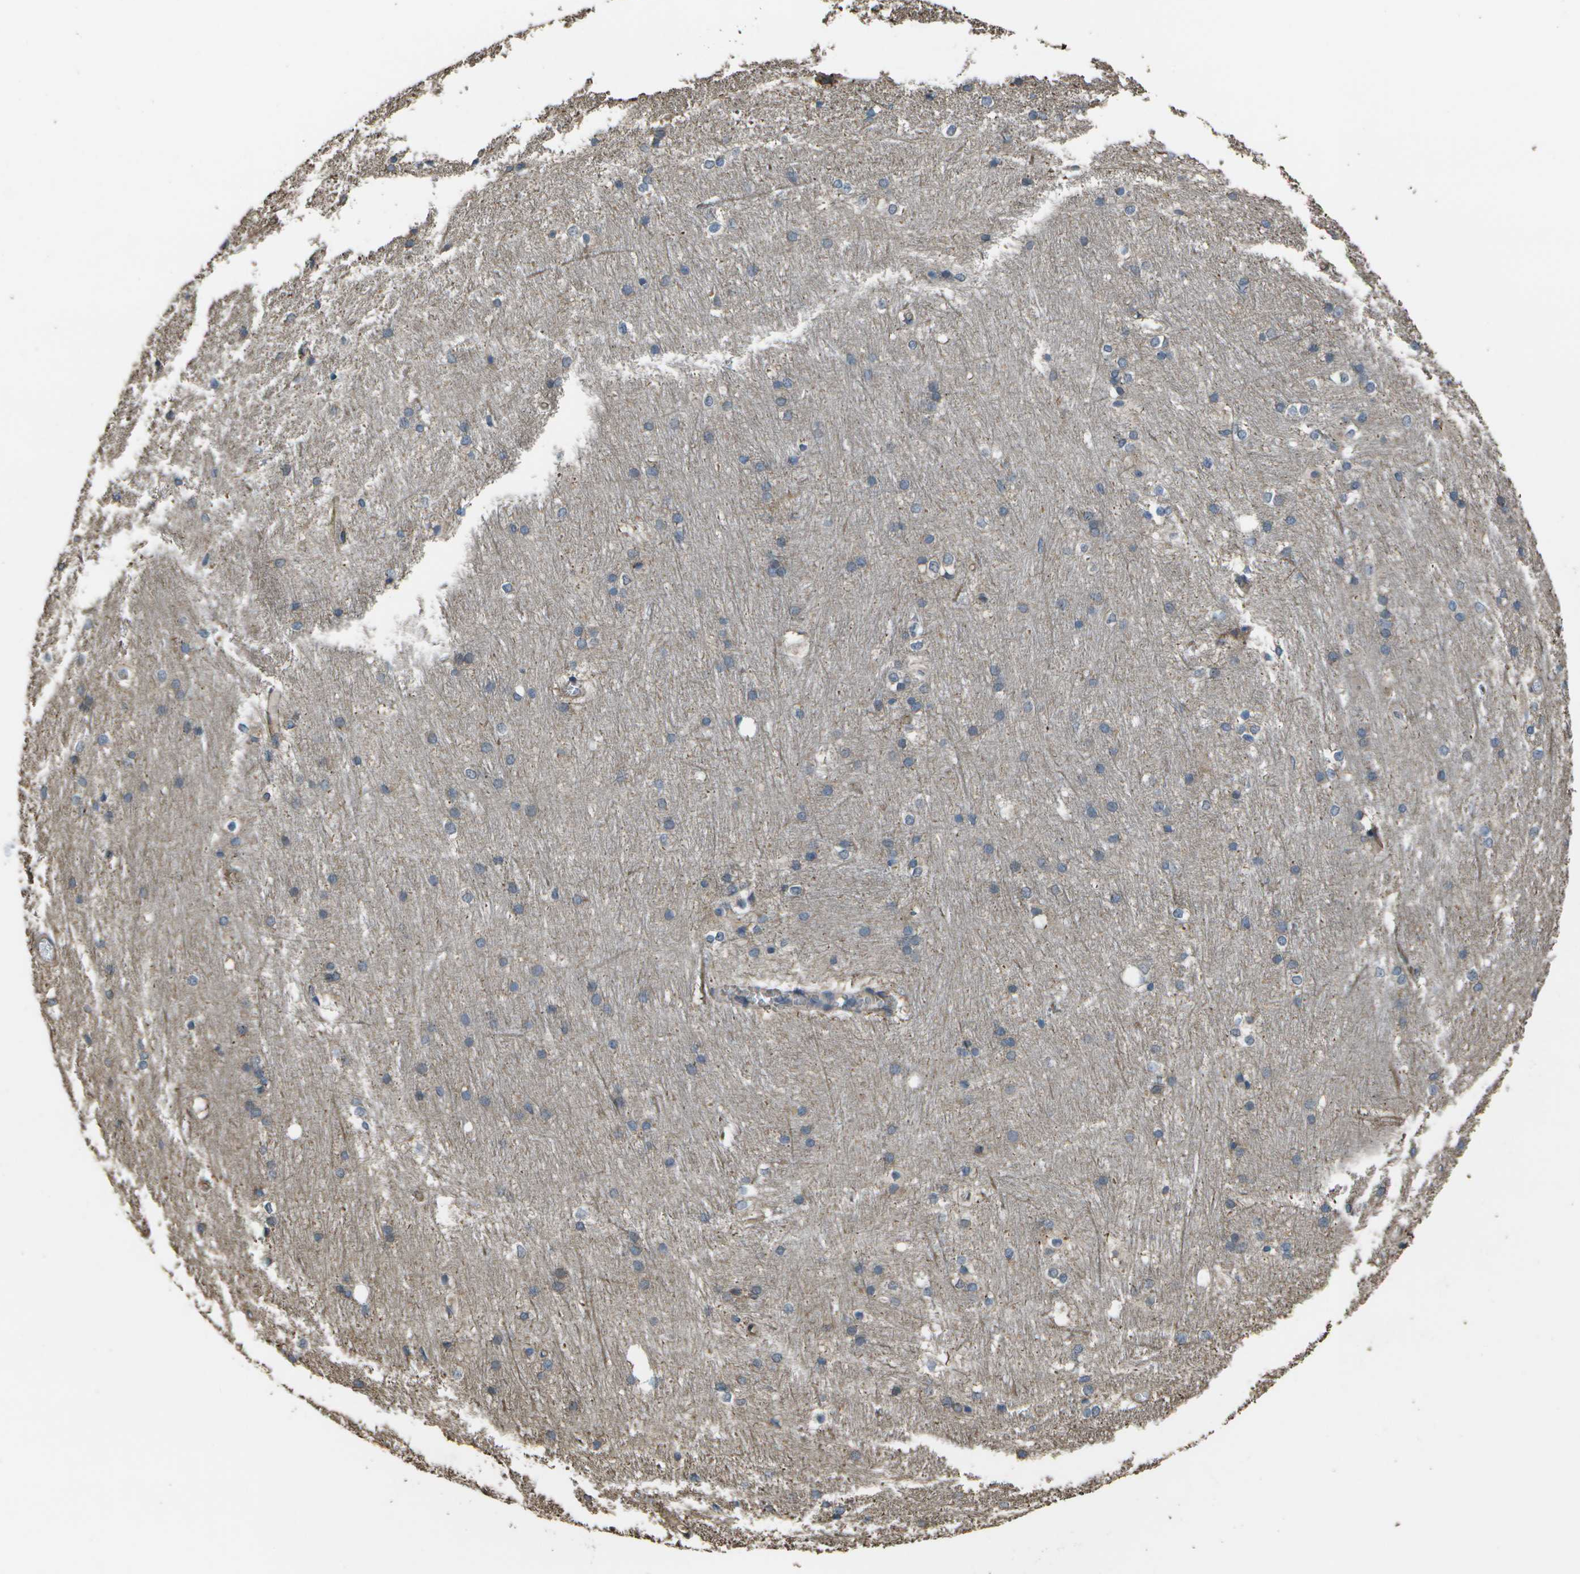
{"staining": {"intensity": "negative", "quantity": "none", "location": "none"}, "tissue": "caudate", "cell_type": "Glial cells", "image_type": "normal", "snomed": [{"axis": "morphology", "description": "Normal tissue, NOS"}, {"axis": "topography", "description": "Lateral ventricle wall"}], "caption": "Histopathology image shows no protein positivity in glial cells of unremarkable caudate.", "gene": "CLNS1A", "patient": {"sex": "female", "age": 19}}